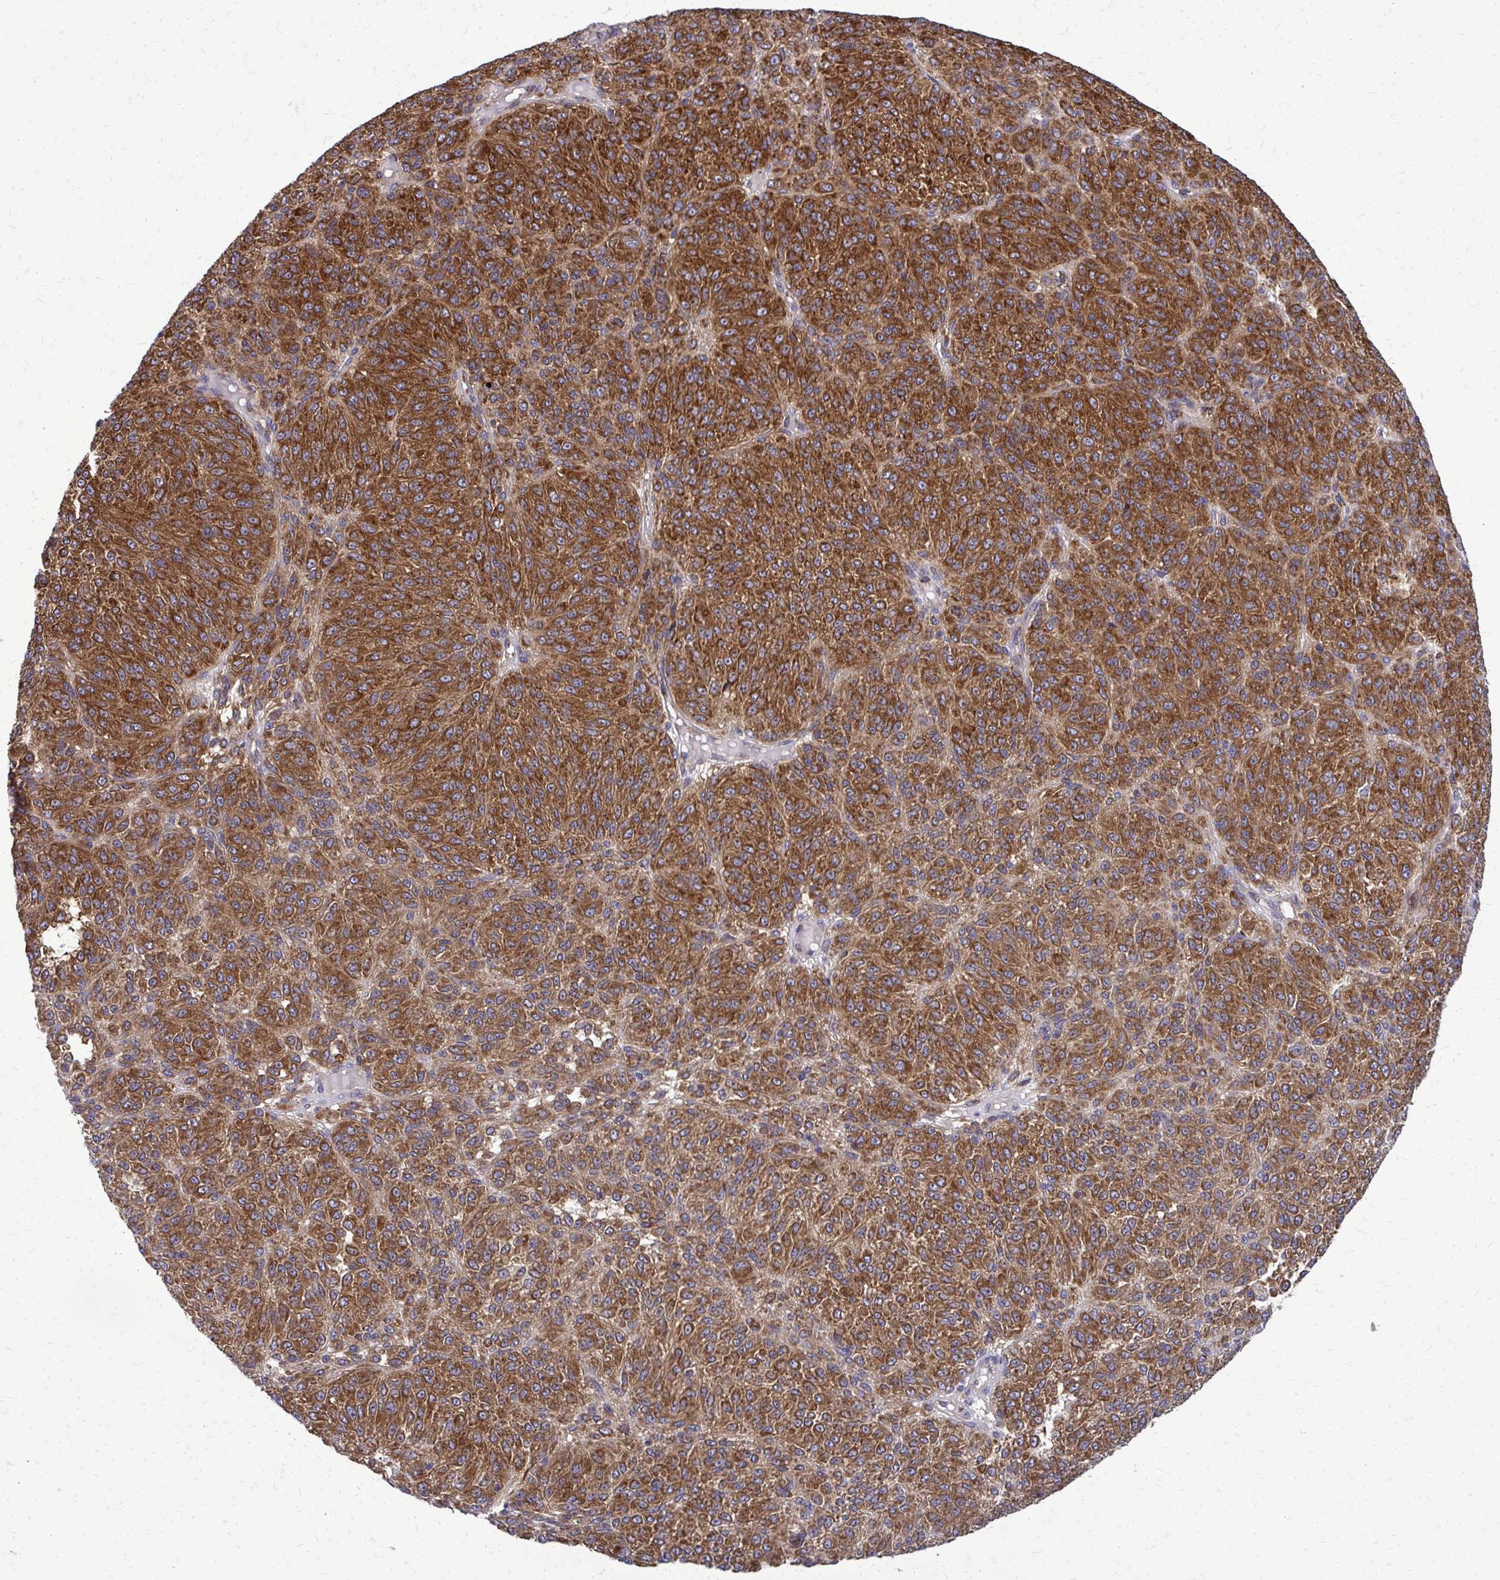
{"staining": {"intensity": "strong", "quantity": ">75%", "location": "cytoplasmic/membranous"}, "tissue": "melanoma", "cell_type": "Tumor cells", "image_type": "cancer", "snomed": [{"axis": "morphology", "description": "Malignant melanoma, Metastatic site"}, {"axis": "topography", "description": "Brain"}], "caption": "DAB (3,3'-diaminobenzidine) immunohistochemical staining of human malignant melanoma (metastatic site) demonstrates strong cytoplasmic/membranous protein expression in approximately >75% of tumor cells. (Brightfield microscopy of DAB IHC at high magnification).", "gene": "PDK4", "patient": {"sex": "female", "age": 56}}